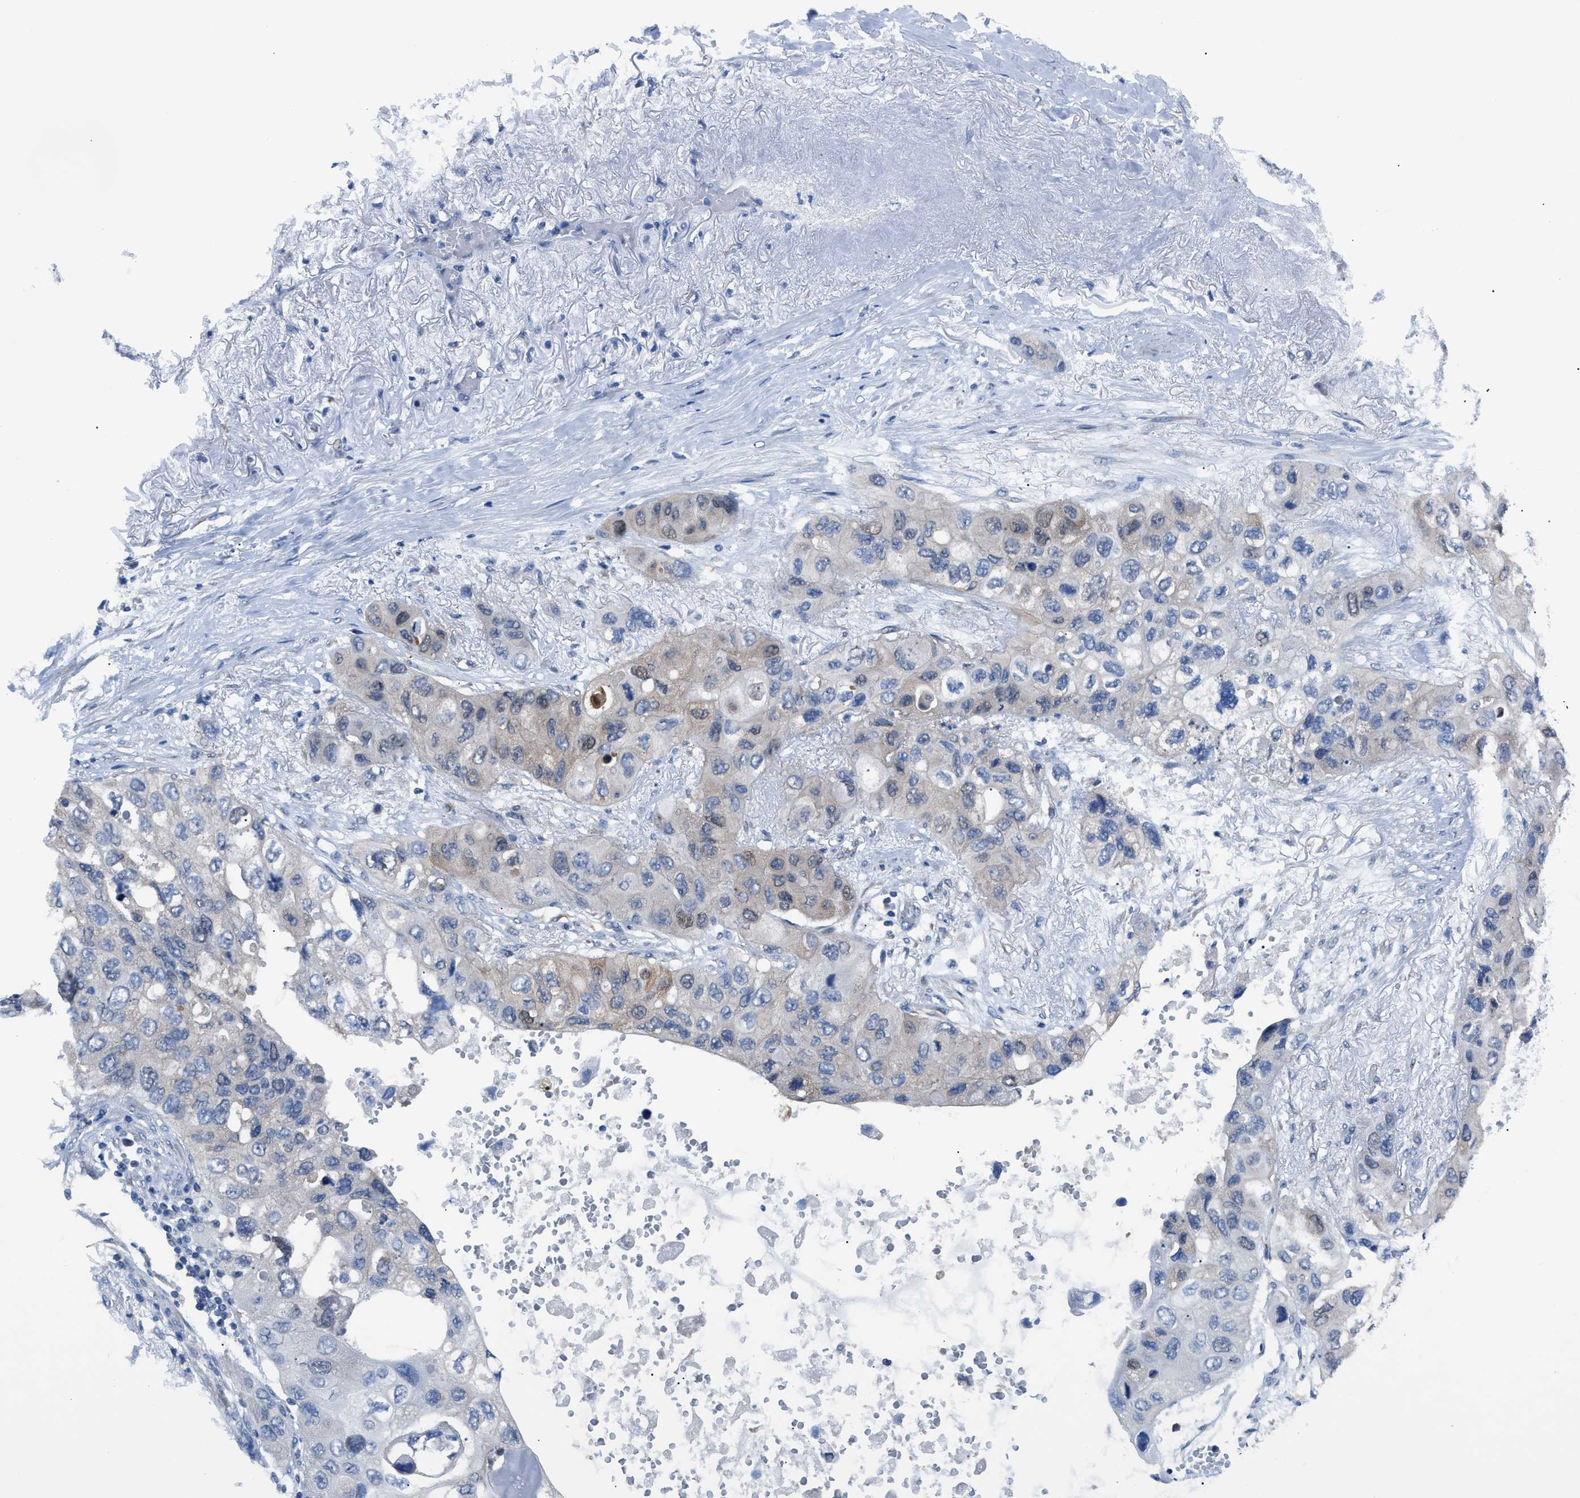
{"staining": {"intensity": "weak", "quantity": "25%-75%", "location": "cytoplasmic/membranous,nuclear"}, "tissue": "lung cancer", "cell_type": "Tumor cells", "image_type": "cancer", "snomed": [{"axis": "morphology", "description": "Squamous cell carcinoma, NOS"}, {"axis": "topography", "description": "Lung"}], "caption": "The immunohistochemical stain labels weak cytoplasmic/membranous and nuclear staining in tumor cells of squamous cell carcinoma (lung) tissue. The protein is shown in brown color, while the nuclei are stained blue.", "gene": "TMEM45B", "patient": {"sex": "female", "age": 73}}